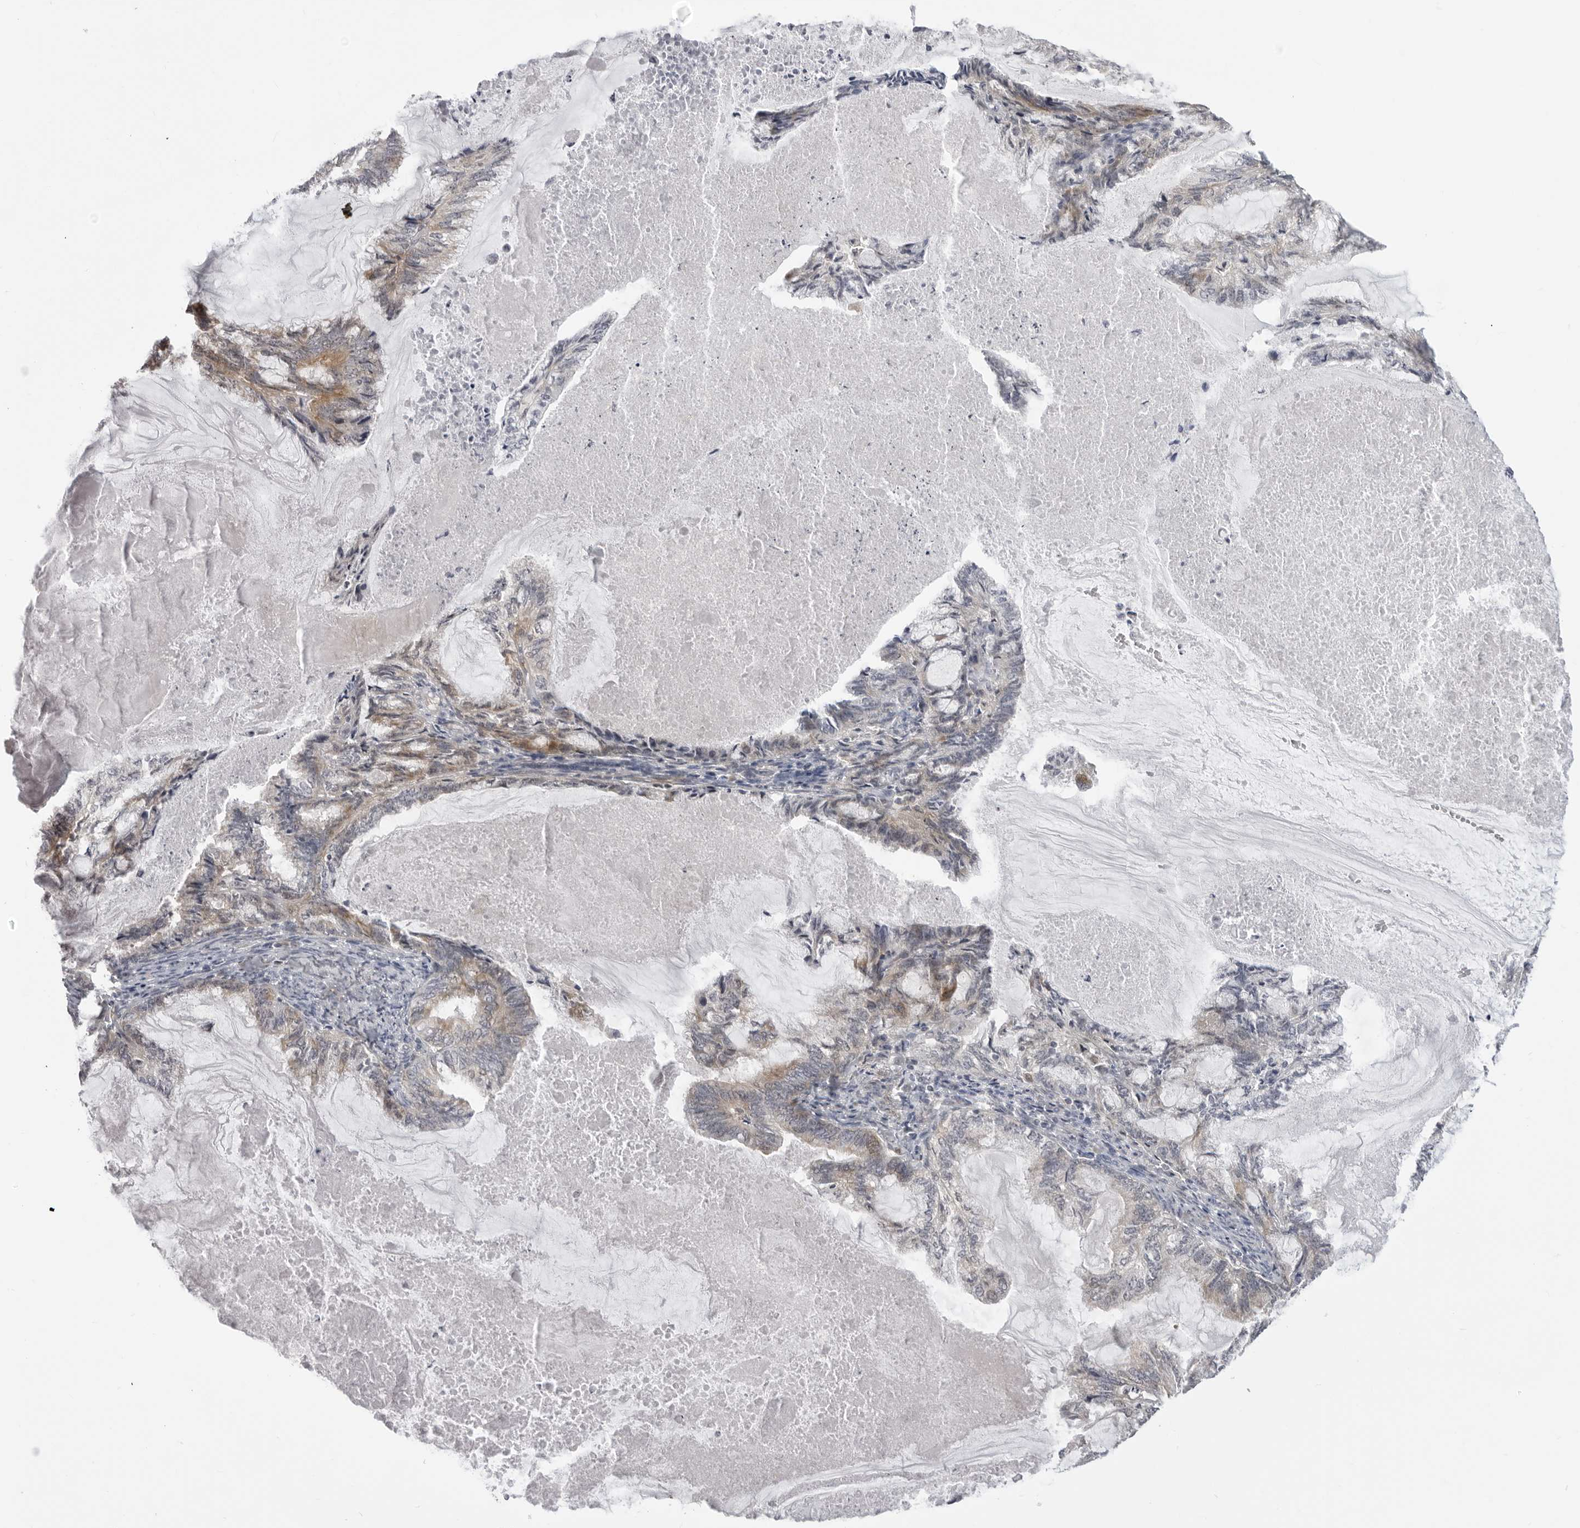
{"staining": {"intensity": "weak", "quantity": "25%-75%", "location": "cytoplasmic/membranous"}, "tissue": "endometrial cancer", "cell_type": "Tumor cells", "image_type": "cancer", "snomed": [{"axis": "morphology", "description": "Adenocarcinoma, NOS"}, {"axis": "topography", "description": "Endometrium"}], "caption": "Endometrial cancer stained with DAB (3,3'-diaminobenzidine) immunohistochemistry displays low levels of weak cytoplasmic/membranous positivity in approximately 25%-75% of tumor cells.", "gene": "SRGAP2", "patient": {"sex": "female", "age": 86}}